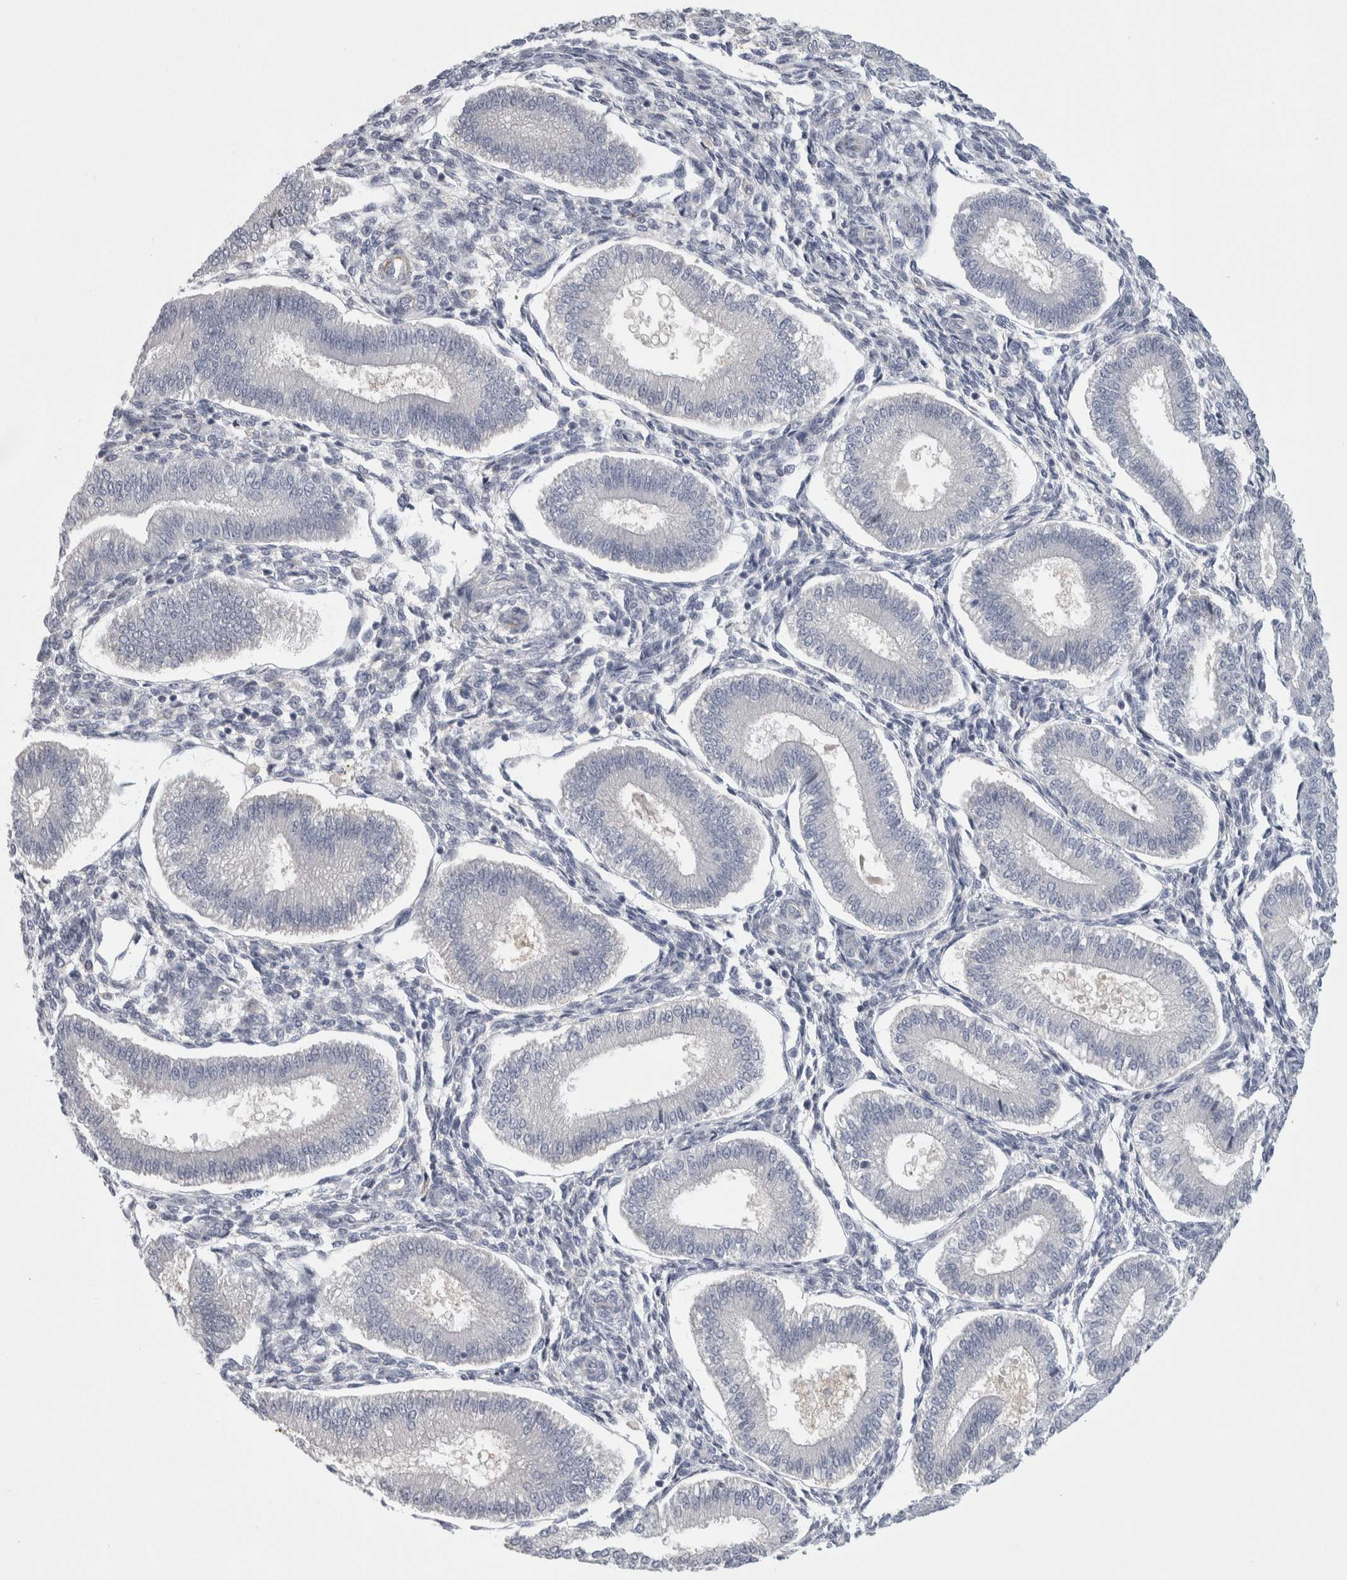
{"staining": {"intensity": "negative", "quantity": "none", "location": "none"}, "tissue": "endometrium", "cell_type": "Cells in endometrial stroma", "image_type": "normal", "snomed": [{"axis": "morphology", "description": "Normal tissue, NOS"}, {"axis": "topography", "description": "Endometrium"}], "caption": "Immunohistochemical staining of normal human endometrium exhibits no significant expression in cells in endometrial stroma.", "gene": "ZNF862", "patient": {"sex": "female", "age": 39}}